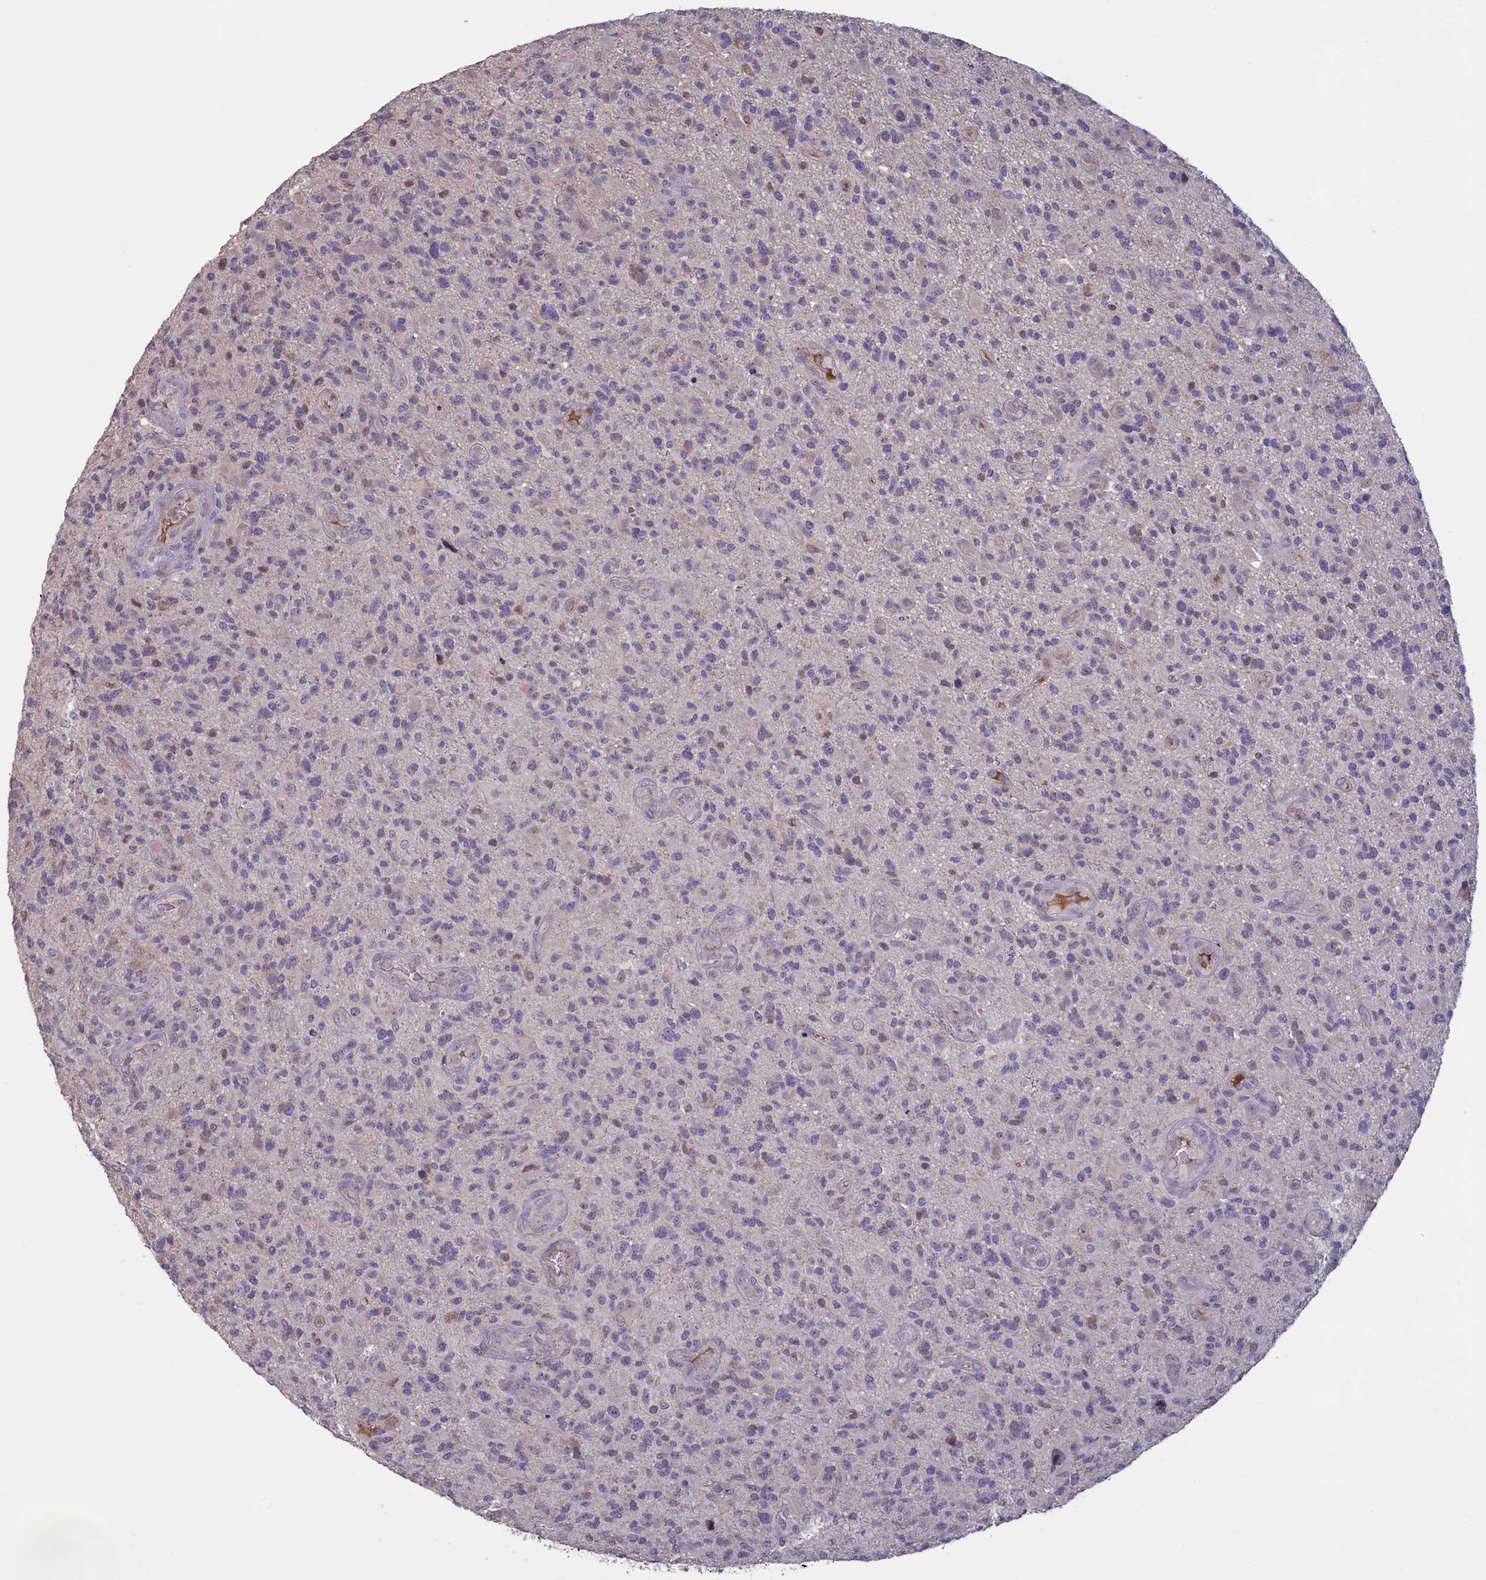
{"staining": {"intensity": "negative", "quantity": "none", "location": "none"}, "tissue": "glioma", "cell_type": "Tumor cells", "image_type": "cancer", "snomed": [{"axis": "morphology", "description": "Glioma, malignant, High grade"}, {"axis": "topography", "description": "Brain"}], "caption": "An immunohistochemistry photomicrograph of glioma is shown. There is no staining in tumor cells of glioma. Nuclei are stained in blue.", "gene": "ATF7IP2", "patient": {"sex": "male", "age": 47}}